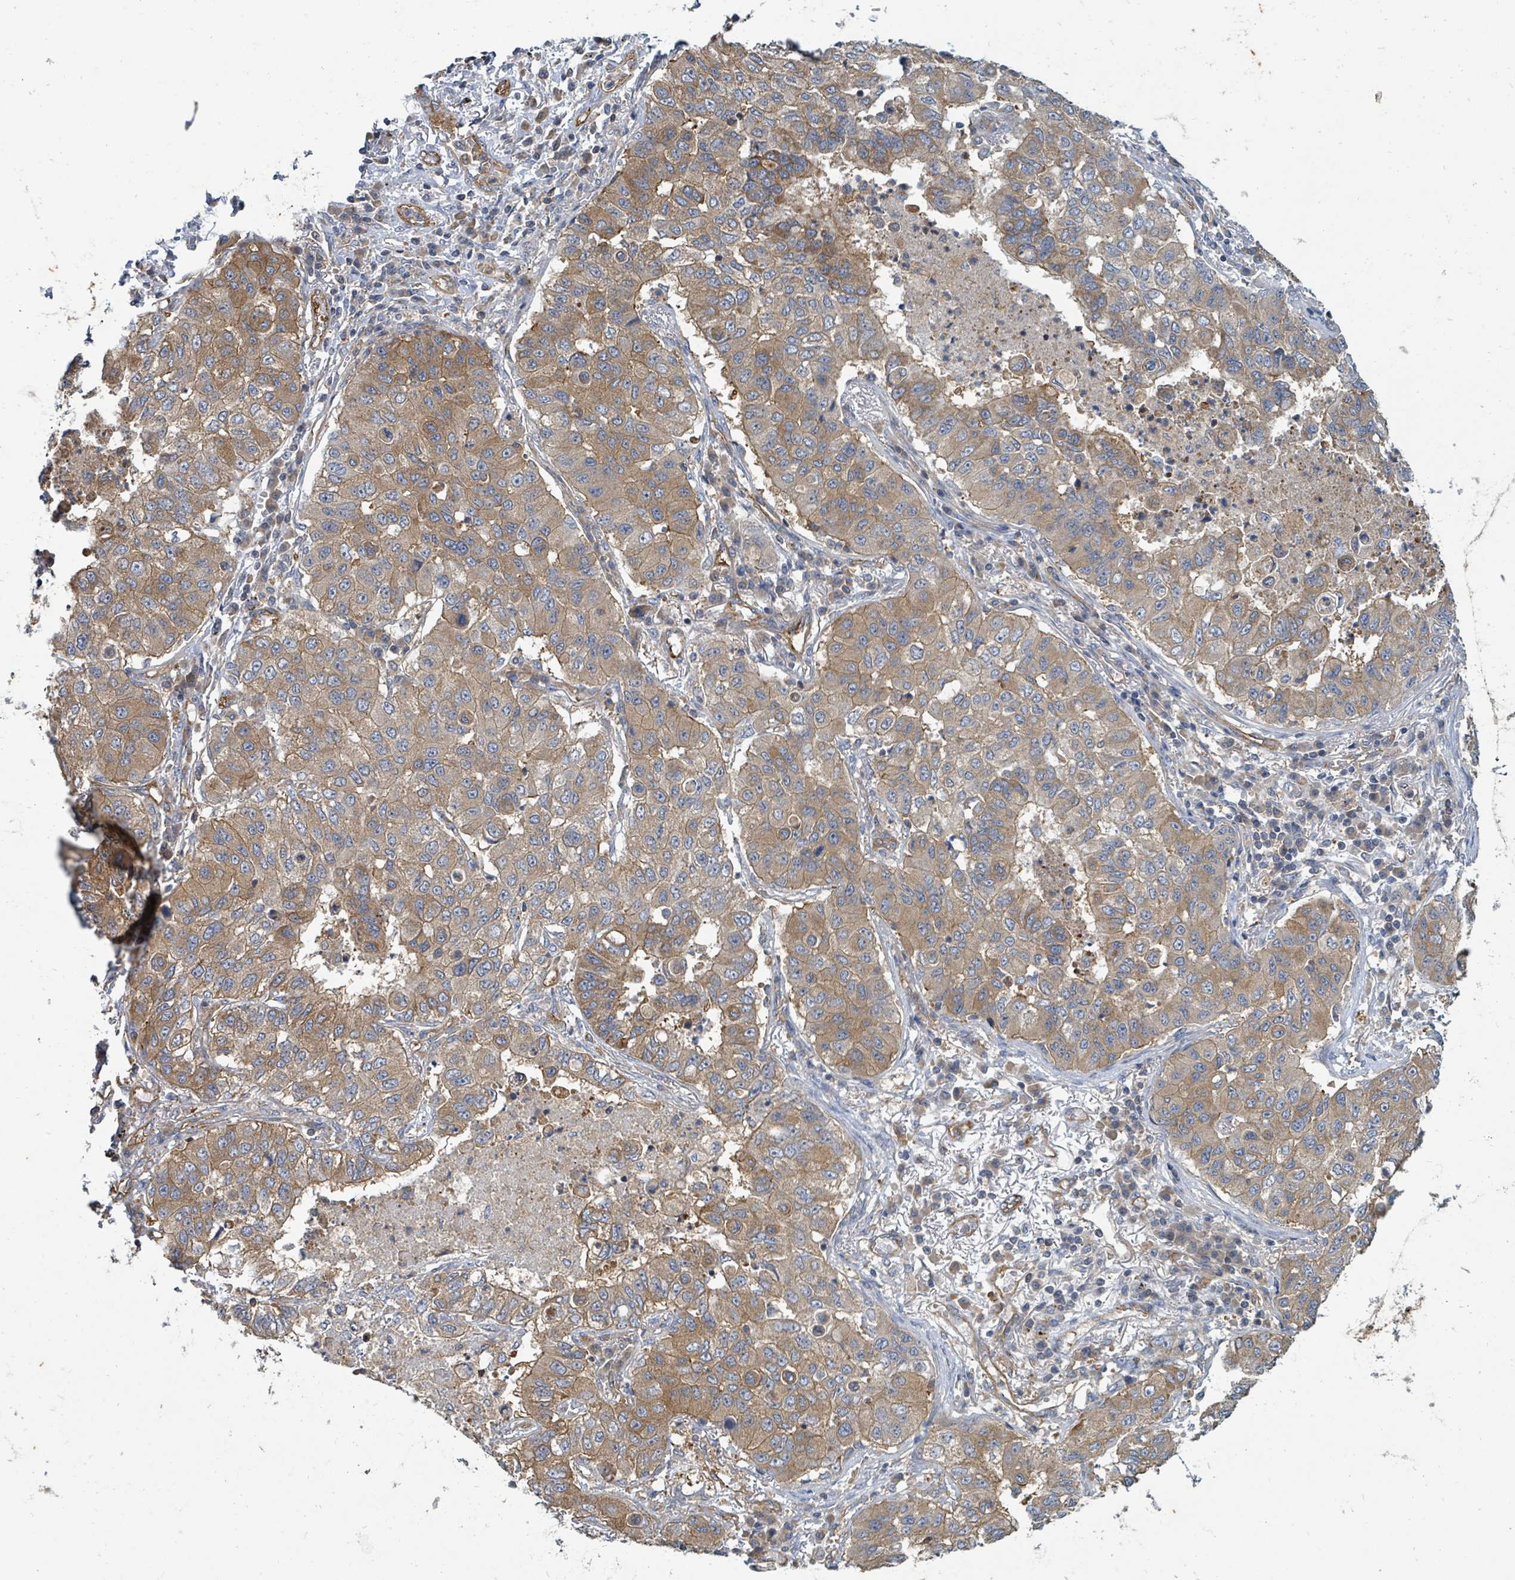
{"staining": {"intensity": "moderate", "quantity": ">75%", "location": "cytoplasmic/membranous"}, "tissue": "lung cancer", "cell_type": "Tumor cells", "image_type": "cancer", "snomed": [{"axis": "morphology", "description": "Squamous cell carcinoma, NOS"}, {"axis": "topography", "description": "Lung"}], "caption": "This is a photomicrograph of immunohistochemistry staining of lung cancer (squamous cell carcinoma), which shows moderate positivity in the cytoplasmic/membranous of tumor cells.", "gene": "BOLA2B", "patient": {"sex": "male", "age": 74}}